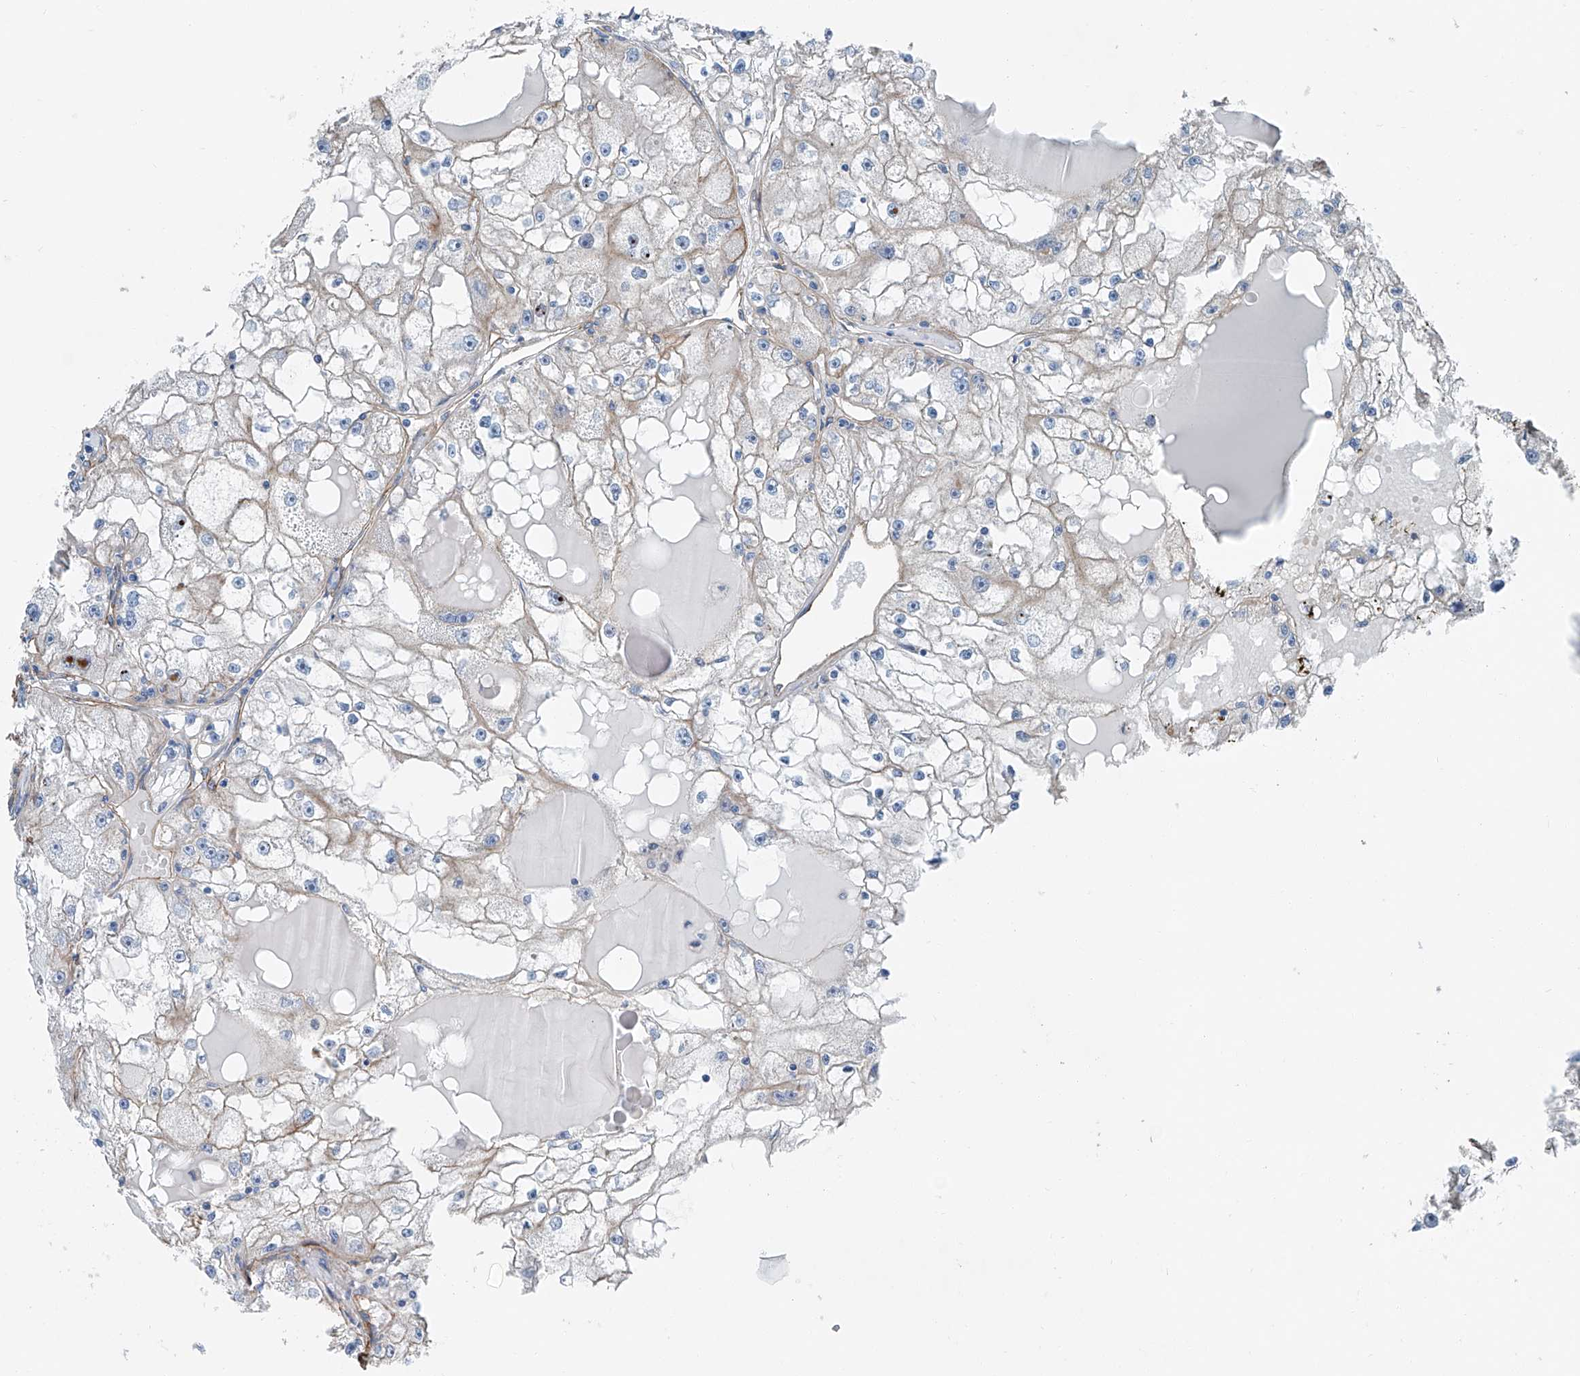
{"staining": {"intensity": "moderate", "quantity": "<25%", "location": "cytoplasmic/membranous"}, "tissue": "renal cancer", "cell_type": "Tumor cells", "image_type": "cancer", "snomed": [{"axis": "morphology", "description": "Adenocarcinoma, NOS"}, {"axis": "topography", "description": "Kidney"}], "caption": "Human renal adenocarcinoma stained for a protein (brown) reveals moderate cytoplasmic/membranous positive expression in about <25% of tumor cells.", "gene": "THEMIS2", "patient": {"sex": "male", "age": 56}}